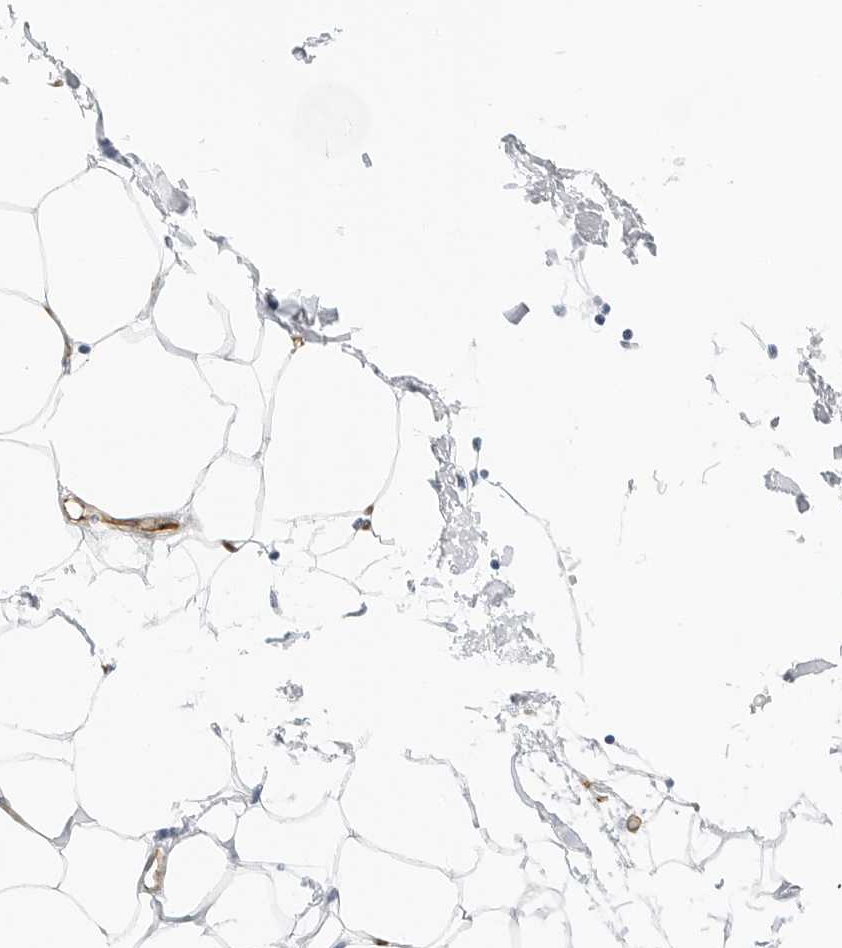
{"staining": {"intensity": "negative", "quantity": "none", "location": "none"}, "tissue": "adipose tissue", "cell_type": "Adipocytes", "image_type": "normal", "snomed": [{"axis": "morphology", "description": "Normal tissue, NOS"}, {"axis": "morphology", "description": "Adenocarcinoma, NOS"}, {"axis": "topography", "description": "Colon"}, {"axis": "topography", "description": "Peripheral nerve tissue"}], "caption": "An immunohistochemistry (IHC) histopathology image of normal adipose tissue is shown. There is no staining in adipocytes of adipose tissue.", "gene": "NES", "patient": {"sex": "male", "age": 14}}